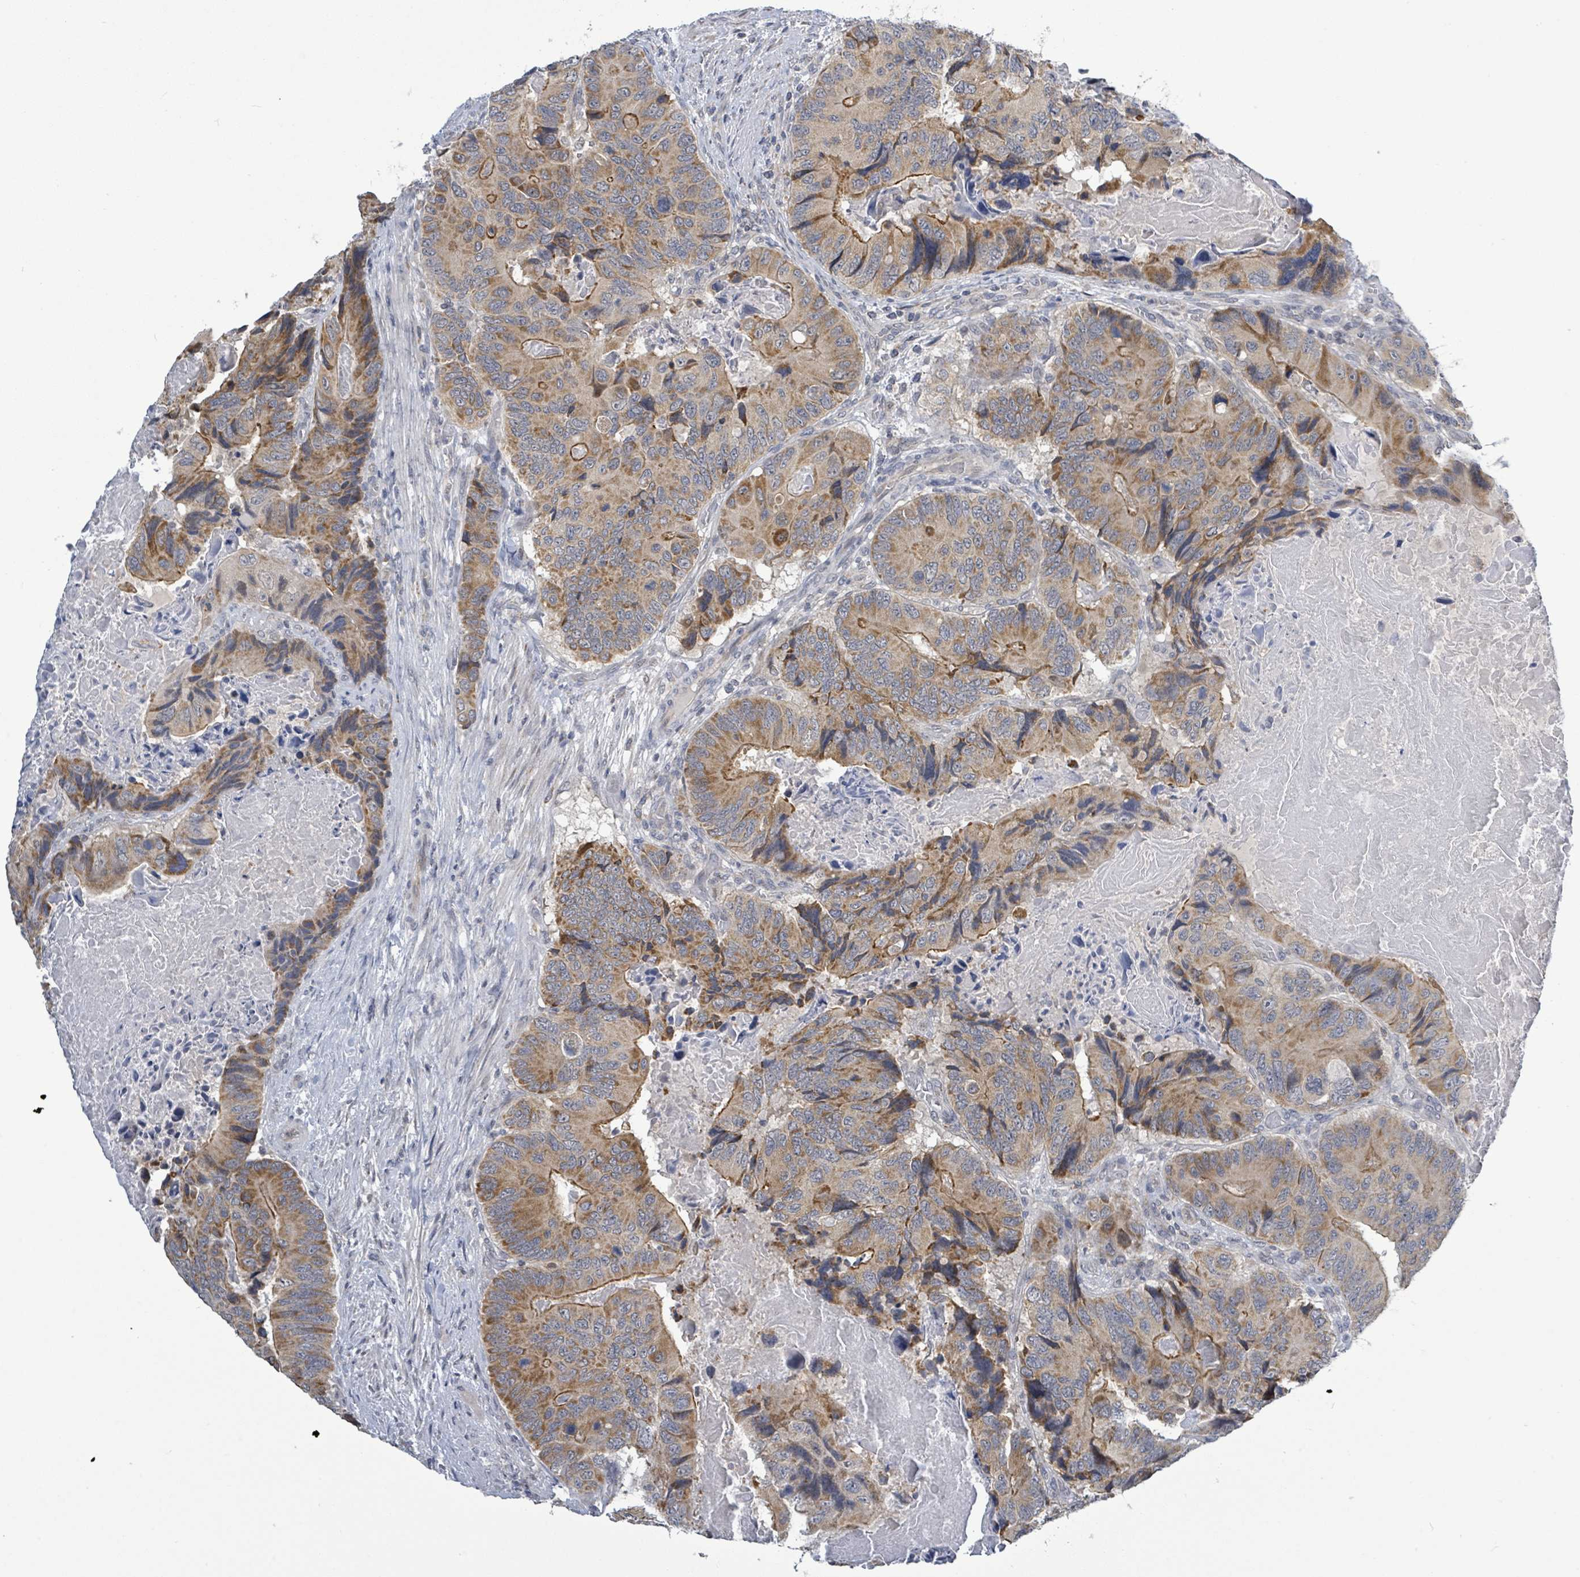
{"staining": {"intensity": "moderate", "quantity": ">75%", "location": "cytoplasmic/membranous"}, "tissue": "colorectal cancer", "cell_type": "Tumor cells", "image_type": "cancer", "snomed": [{"axis": "morphology", "description": "Adenocarcinoma, NOS"}, {"axis": "topography", "description": "Colon"}], "caption": "This histopathology image shows immunohistochemistry (IHC) staining of human colorectal cancer (adenocarcinoma), with medium moderate cytoplasmic/membranous staining in about >75% of tumor cells.", "gene": "COQ10B", "patient": {"sex": "male", "age": 84}}